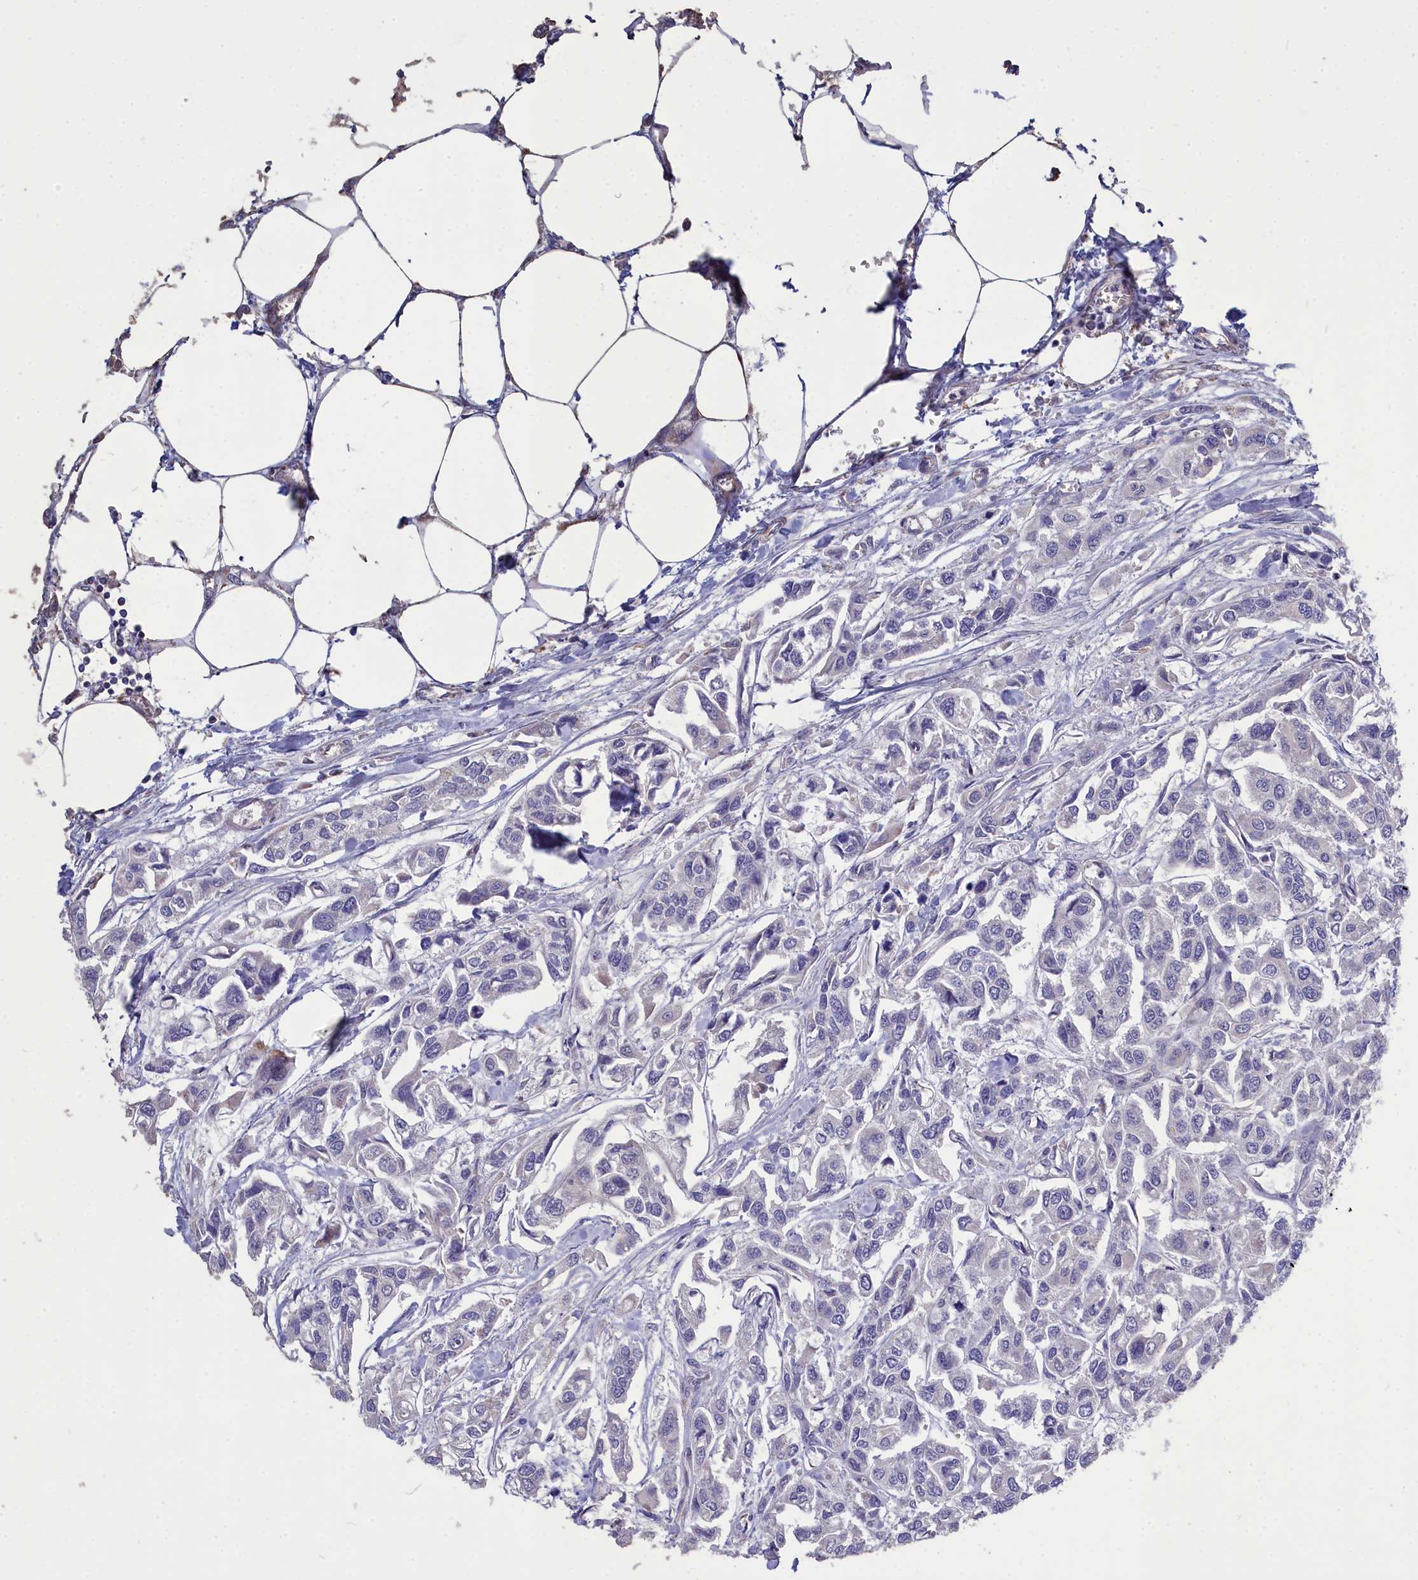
{"staining": {"intensity": "negative", "quantity": "none", "location": "none"}, "tissue": "urothelial cancer", "cell_type": "Tumor cells", "image_type": "cancer", "snomed": [{"axis": "morphology", "description": "Urothelial carcinoma, High grade"}, {"axis": "topography", "description": "Urinary bladder"}], "caption": "This is an IHC photomicrograph of human urothelial cancer. There is no positivity in tumor cells.", "gene": "CCRL2", "patient": {"sex": "male", "age": 67}}